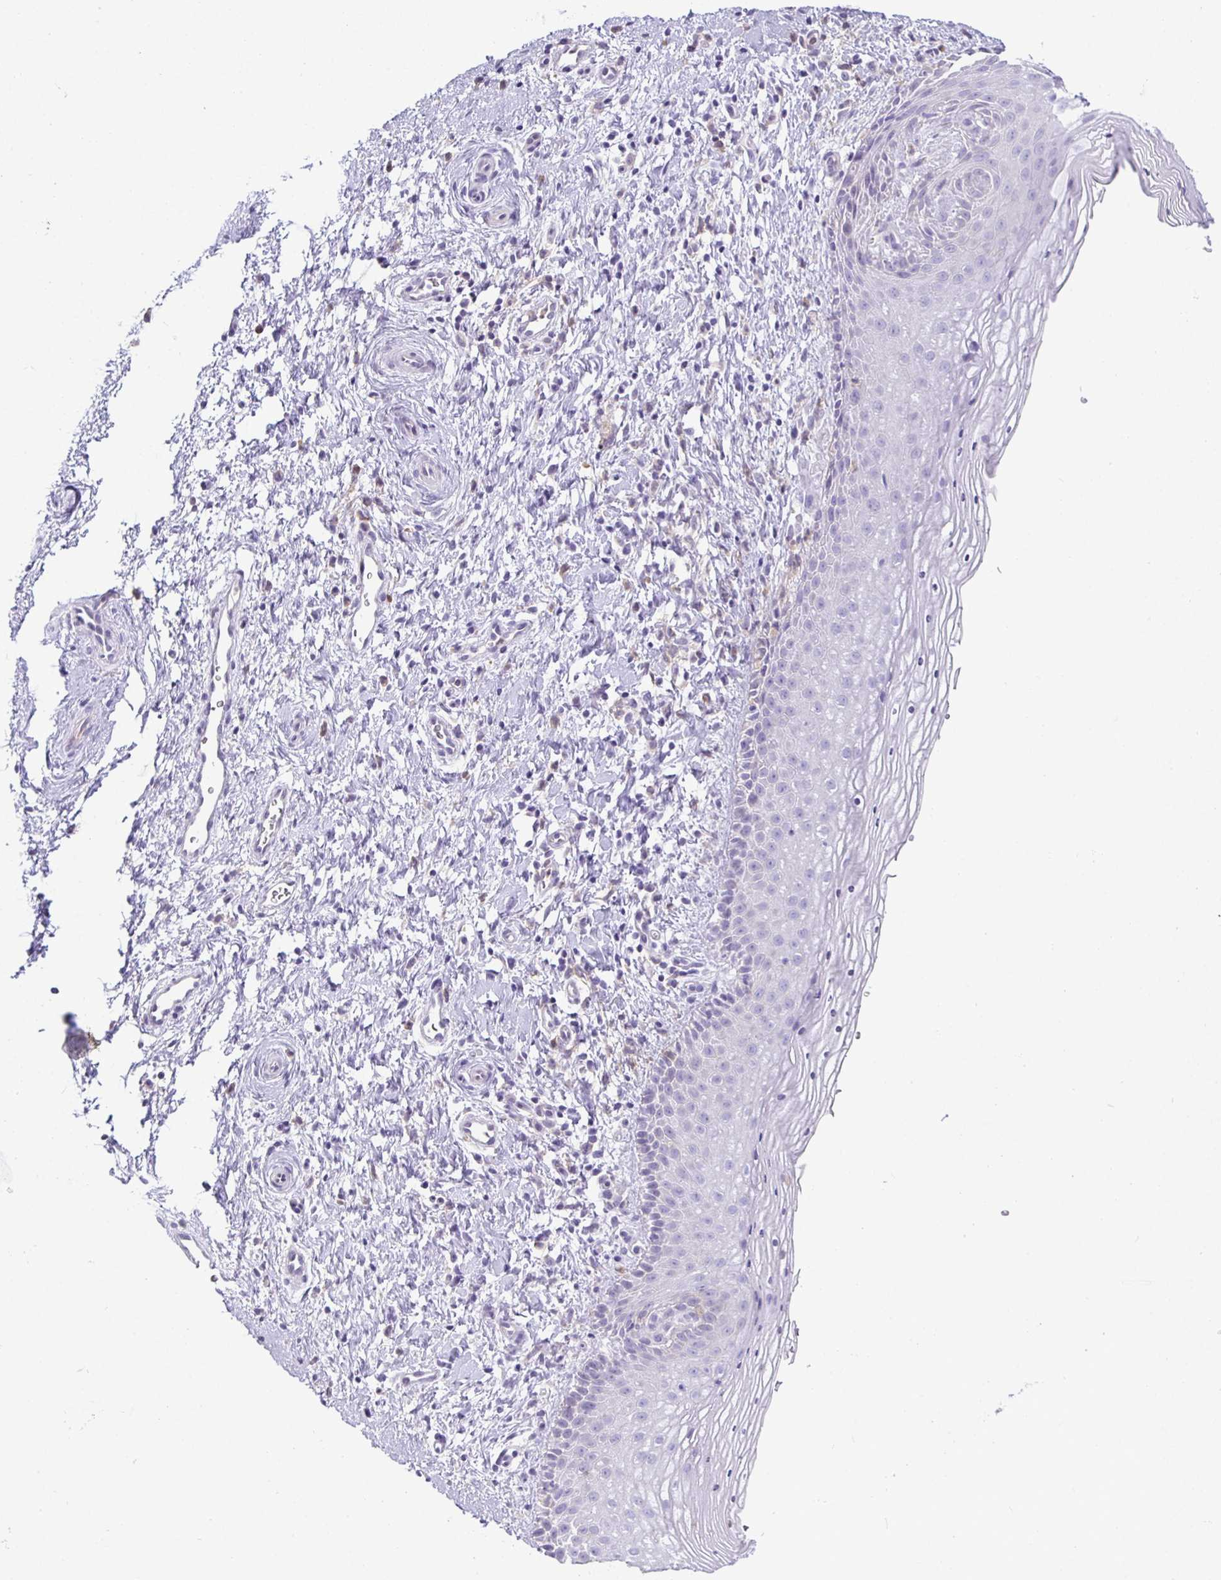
{"staining": {"intensity": "negative", "quantity": "none", "location": "none"}, "tissue": "vagina", "cell_type": "Squamous epithelial cells", "image_type": "normal", "snomed": [{"axis": "morphology", "description": "Normal tissue, NOS"}, {"axis": "topography", "description": "Vagina"}], "caption": "Protein analysis of unremarkable vagina reveals no significant staining in squamous epithelial cells.", "gene": "SIRPA", "patient": {"sex": "female", "age": 51}}